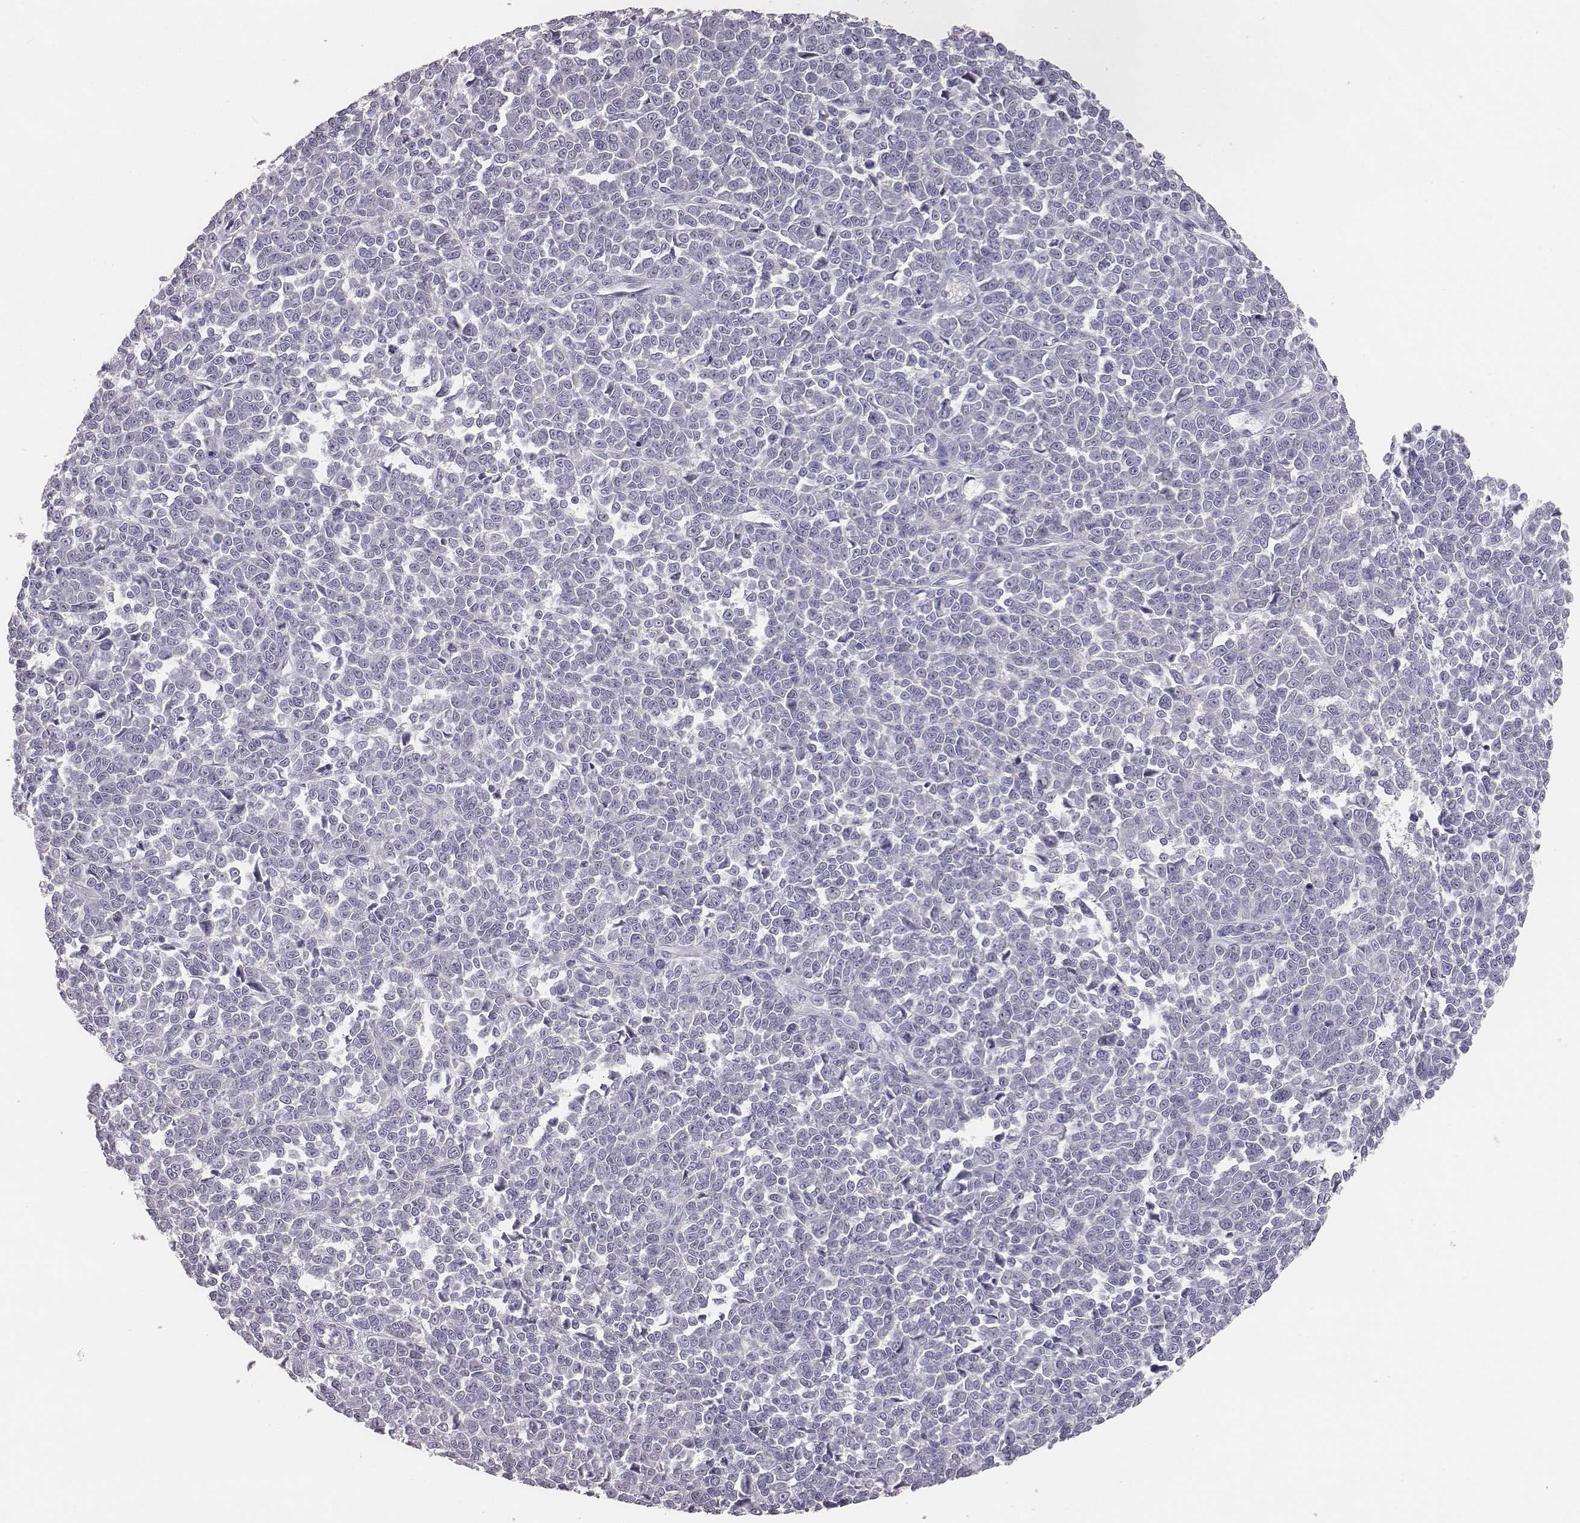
{"staining": {"intensity": "negative", "quantity": "none", "location": "none"}, "tissue": "melanoma", "cell_type": "Tumor cells", "image_type": "cancer", "snomed": [{"axis": "morphology", "description": "Malignant melanoma, NOS"}, {"axis": "topography", "description": "Skin"}], "caption": "Tumor cells are negative for brown protein staining in malignant melanoma.", "gene": "MYH6", "patient": {"sex": "female", "age": 95}}